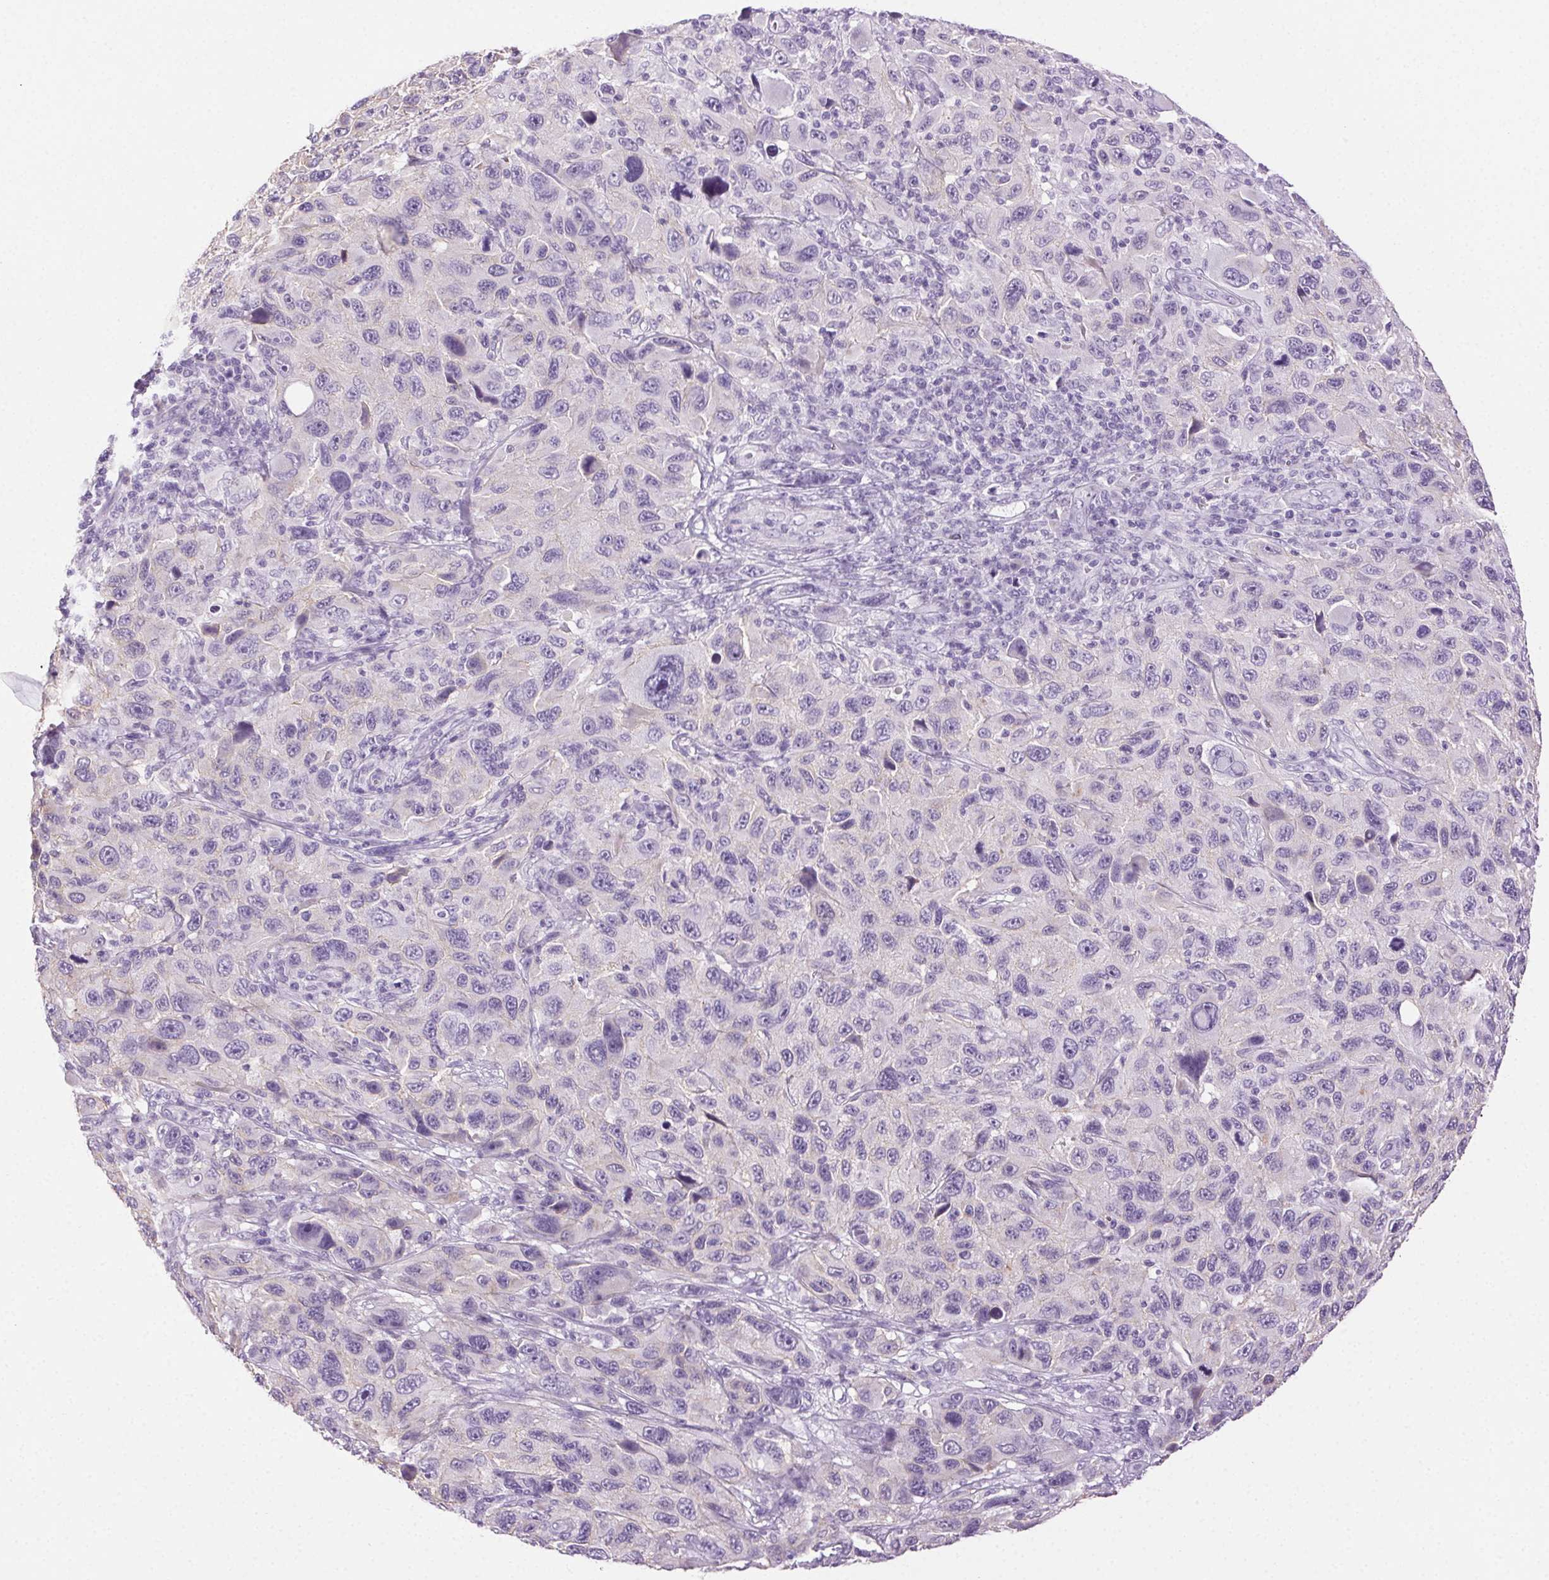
{"staining": {"intensity": "negative", "quantity": "none", "location": "none"}, "tissue": "melanoma", "cell_type": "Tumor cells", "image_type": "cancer", "snomed": [{"axis": "morphology", "description": "Malignant melanoma, NOS"}, {"axis": "topography", "description": "Skin"}], "caption": "An image of human malignant melanoma is negative for staining in tumor cells.", "gene": "CLDN10", "patient": {"sex": "male", "age": 53}}